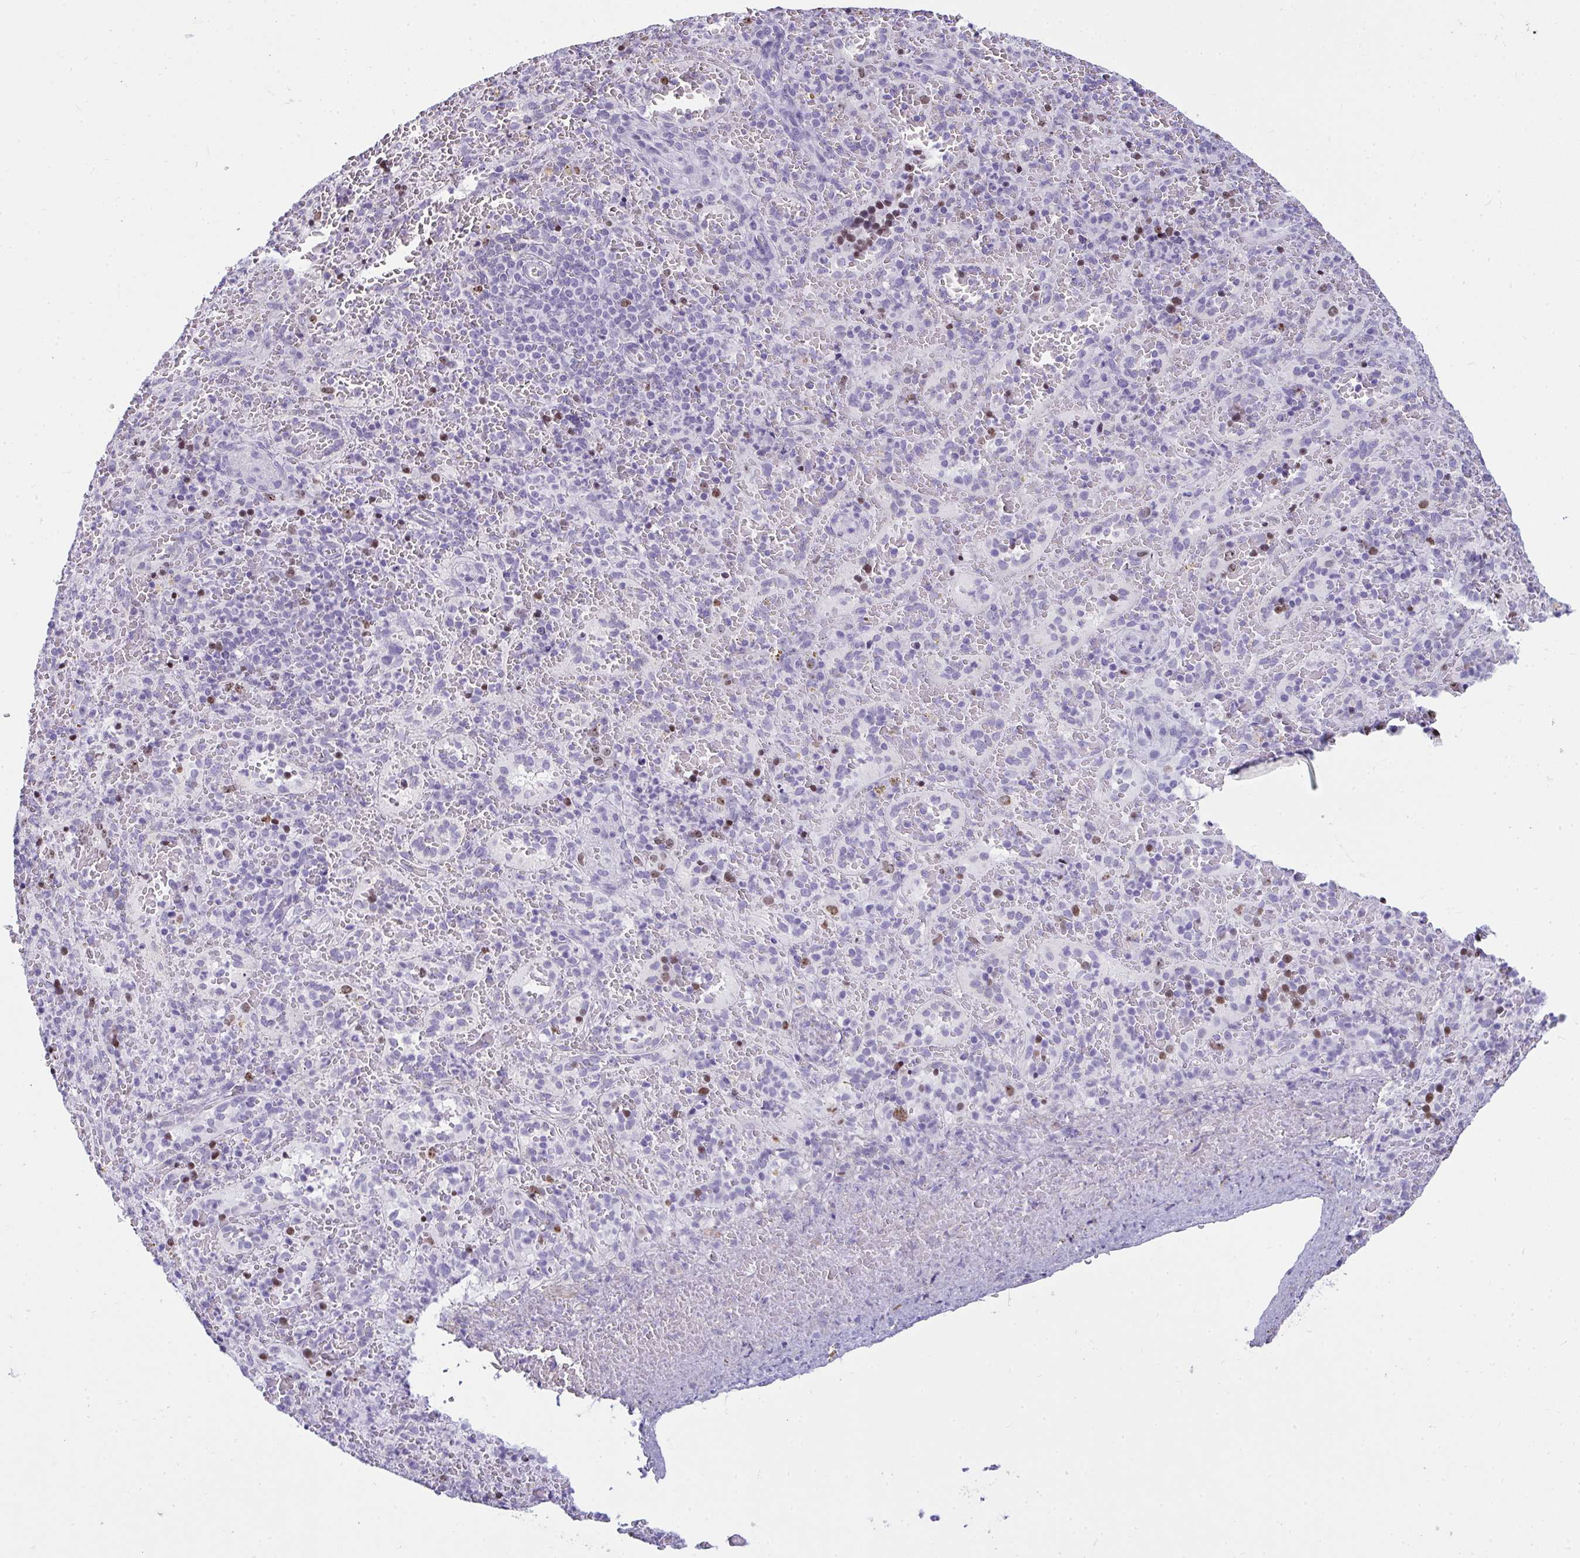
{"staining": {"intensity": "negative", "quantity": "none", "location": "none"}, "tissue": "spleen", "cell_type": "Cells in red pulp", "image_type": "normal", "snomed": [{"axis": "morphology", "description": "Normal tissue, NOS"}, {"axis": "topography", "description": "Spleen"}], "caption": "DAB immunohistochemical staining of benign human spleen shows no significant expression in cells in red pulp. (DAB (3,3'-diaminobenzidine) immunohistochemistry (IHC), high magnification).", "gene": "SUZ12", "patient": {"sex": "female", "age": 50}}